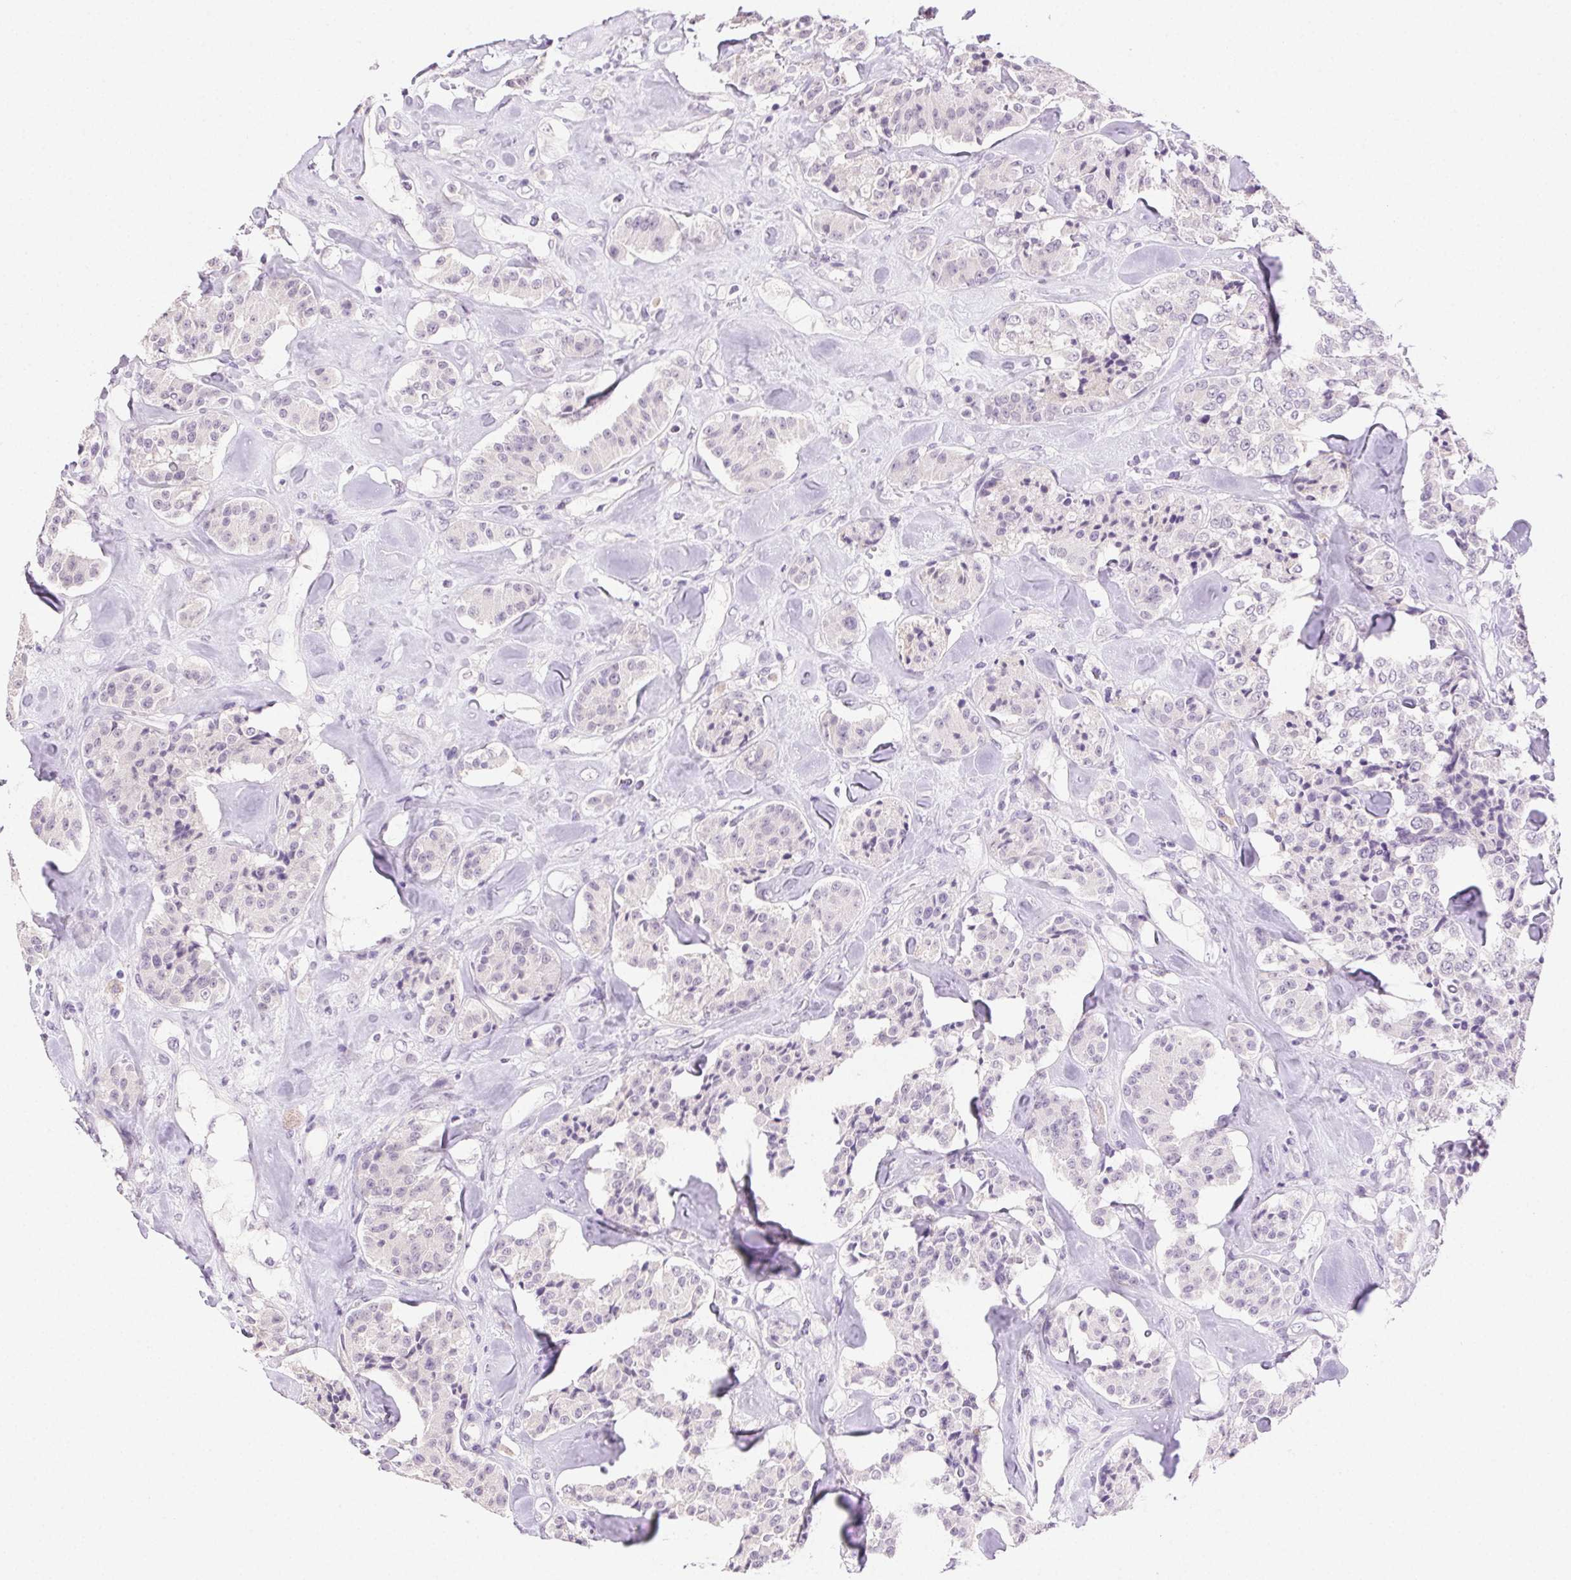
{"staining": {"intensity": "negative", "quantity": "none", "location": "none"}, "tissue": "carcinoid", "cell_type": "Tumor cells", "image_type": "cancer", "snomed": [{"axis": "morphology", "description": "Carcinoid, malignant, NOS"}, {"axis": "topography", "description": "Pancreas"}], "caption": "Protein analysis of carcinoid demonstrates no significant positivity in tumor cells.", "gene": "CLDN10", "patient": {"sex": "male", "age": 41}}